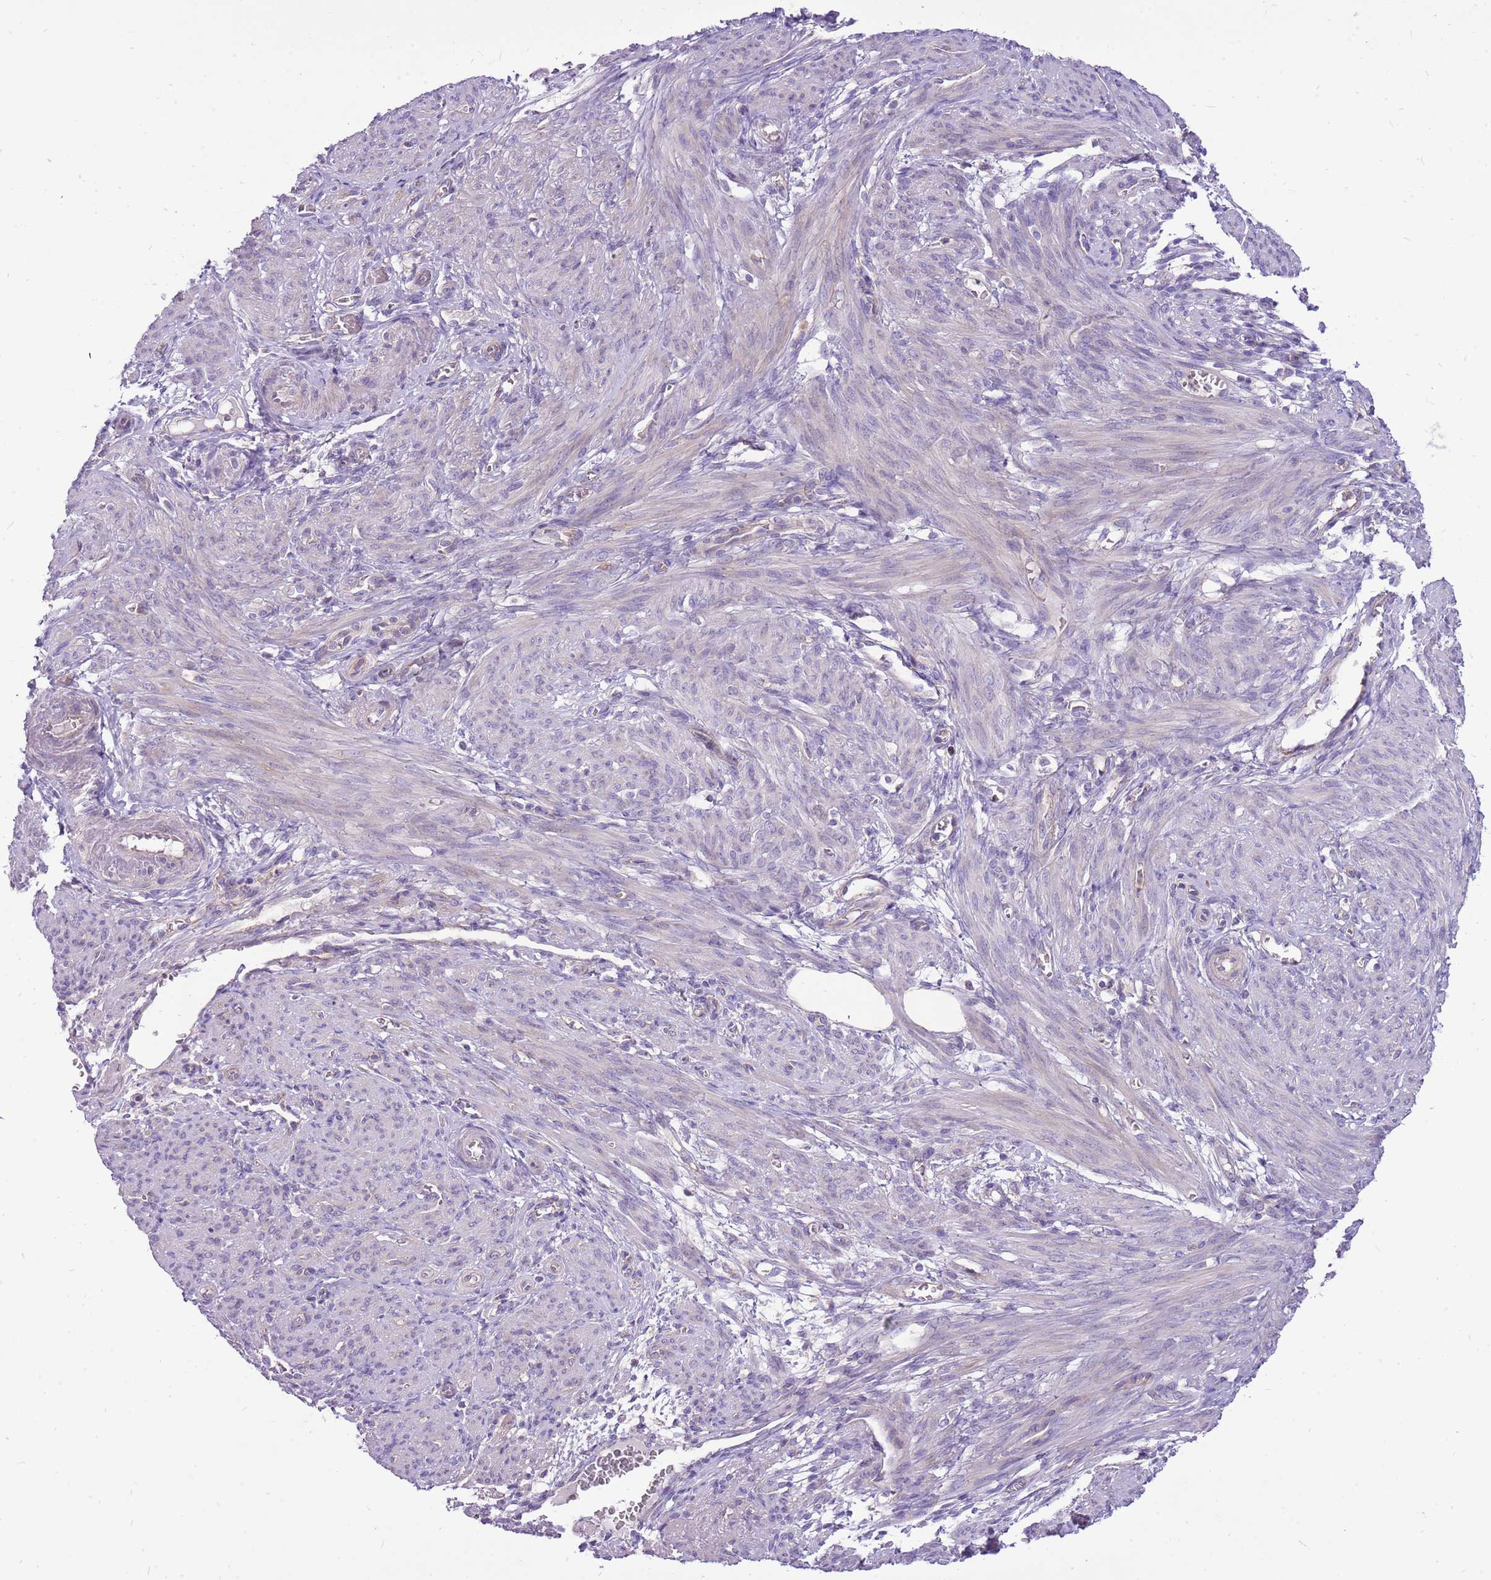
{"staining": {"intensity": "weak", "quantity": "25%-75%", "location": "cytoplasmic/membranous"}, "tissue": "smooth muscle", "cell_type": "Smooth muscle cells", "image_type": "normal", "snomed": [{"axis": "morphology", "description": "Normal tissue, NOS"}, {"axis": "topography", "description": "Smooth muscle"}], "caption": "Normal smooth muscle reveals weak cytoplasmic/membranous staining in approximately 25%-75% of smooth muscle cells, visualized by immunohistochemistry.", "gene": "WDR90", "patient": {"sex": "female", "age": 39}}